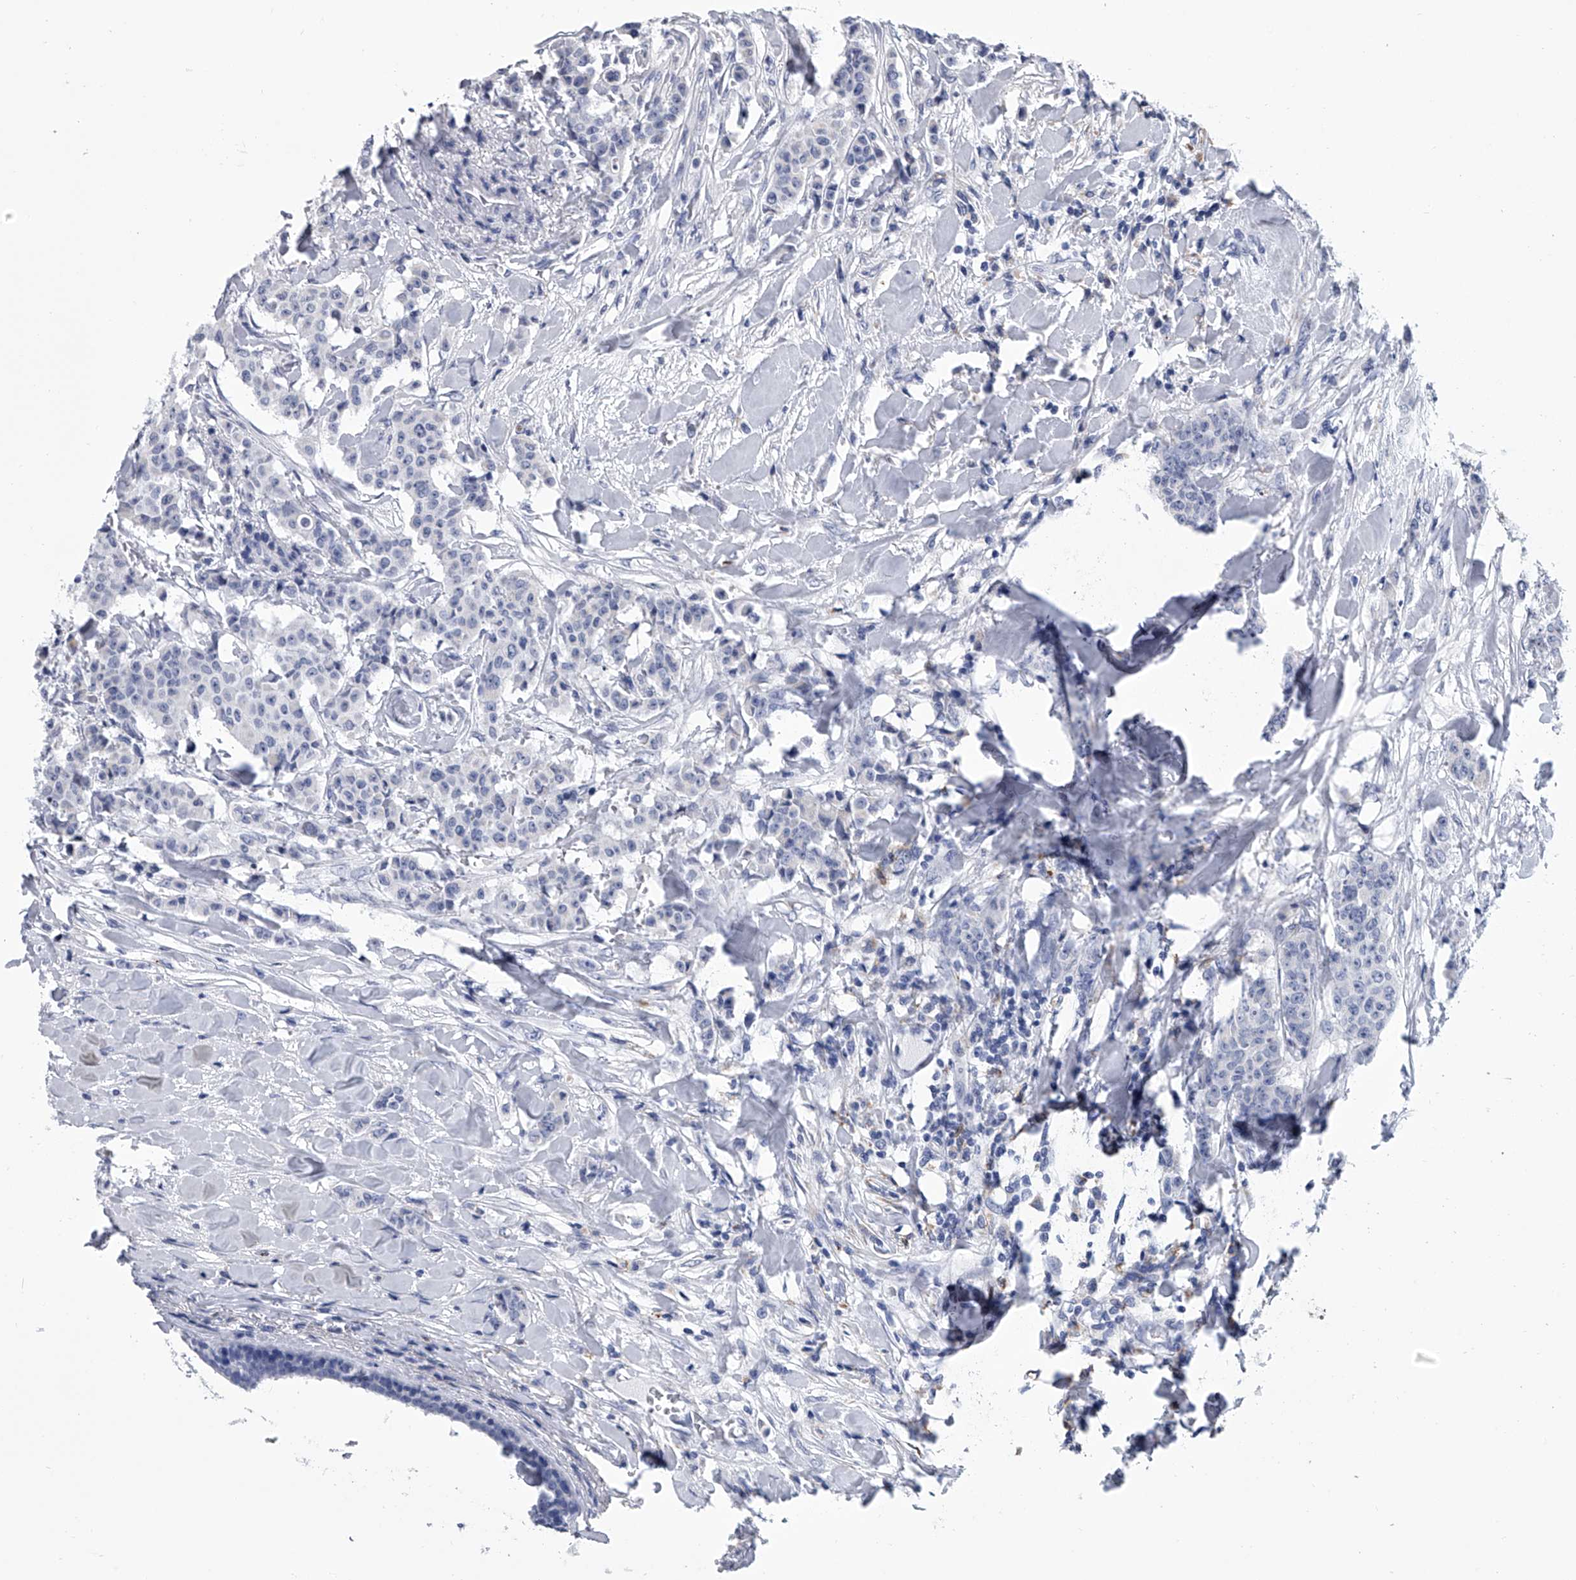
{"staining": {"intensity": "negative", "quantity": "none", "location": "none"}, "tissue": "breast cancer", "cell_type": "Tumor cells", "image_type": "cancer", "snomed": [{"axis": "morphology", "description": "Duct carcinoma"}, {"axis": "topography", "description": "Breast"}], "caption": "High power microscopy image of an immunohistochemistry (IHC) image of infiltrating ductal carcinoma (breast), revealing no significant staining in tumor cells.", "gene": "TRIM8", "patient": {"sex": "female", "age": 40}}